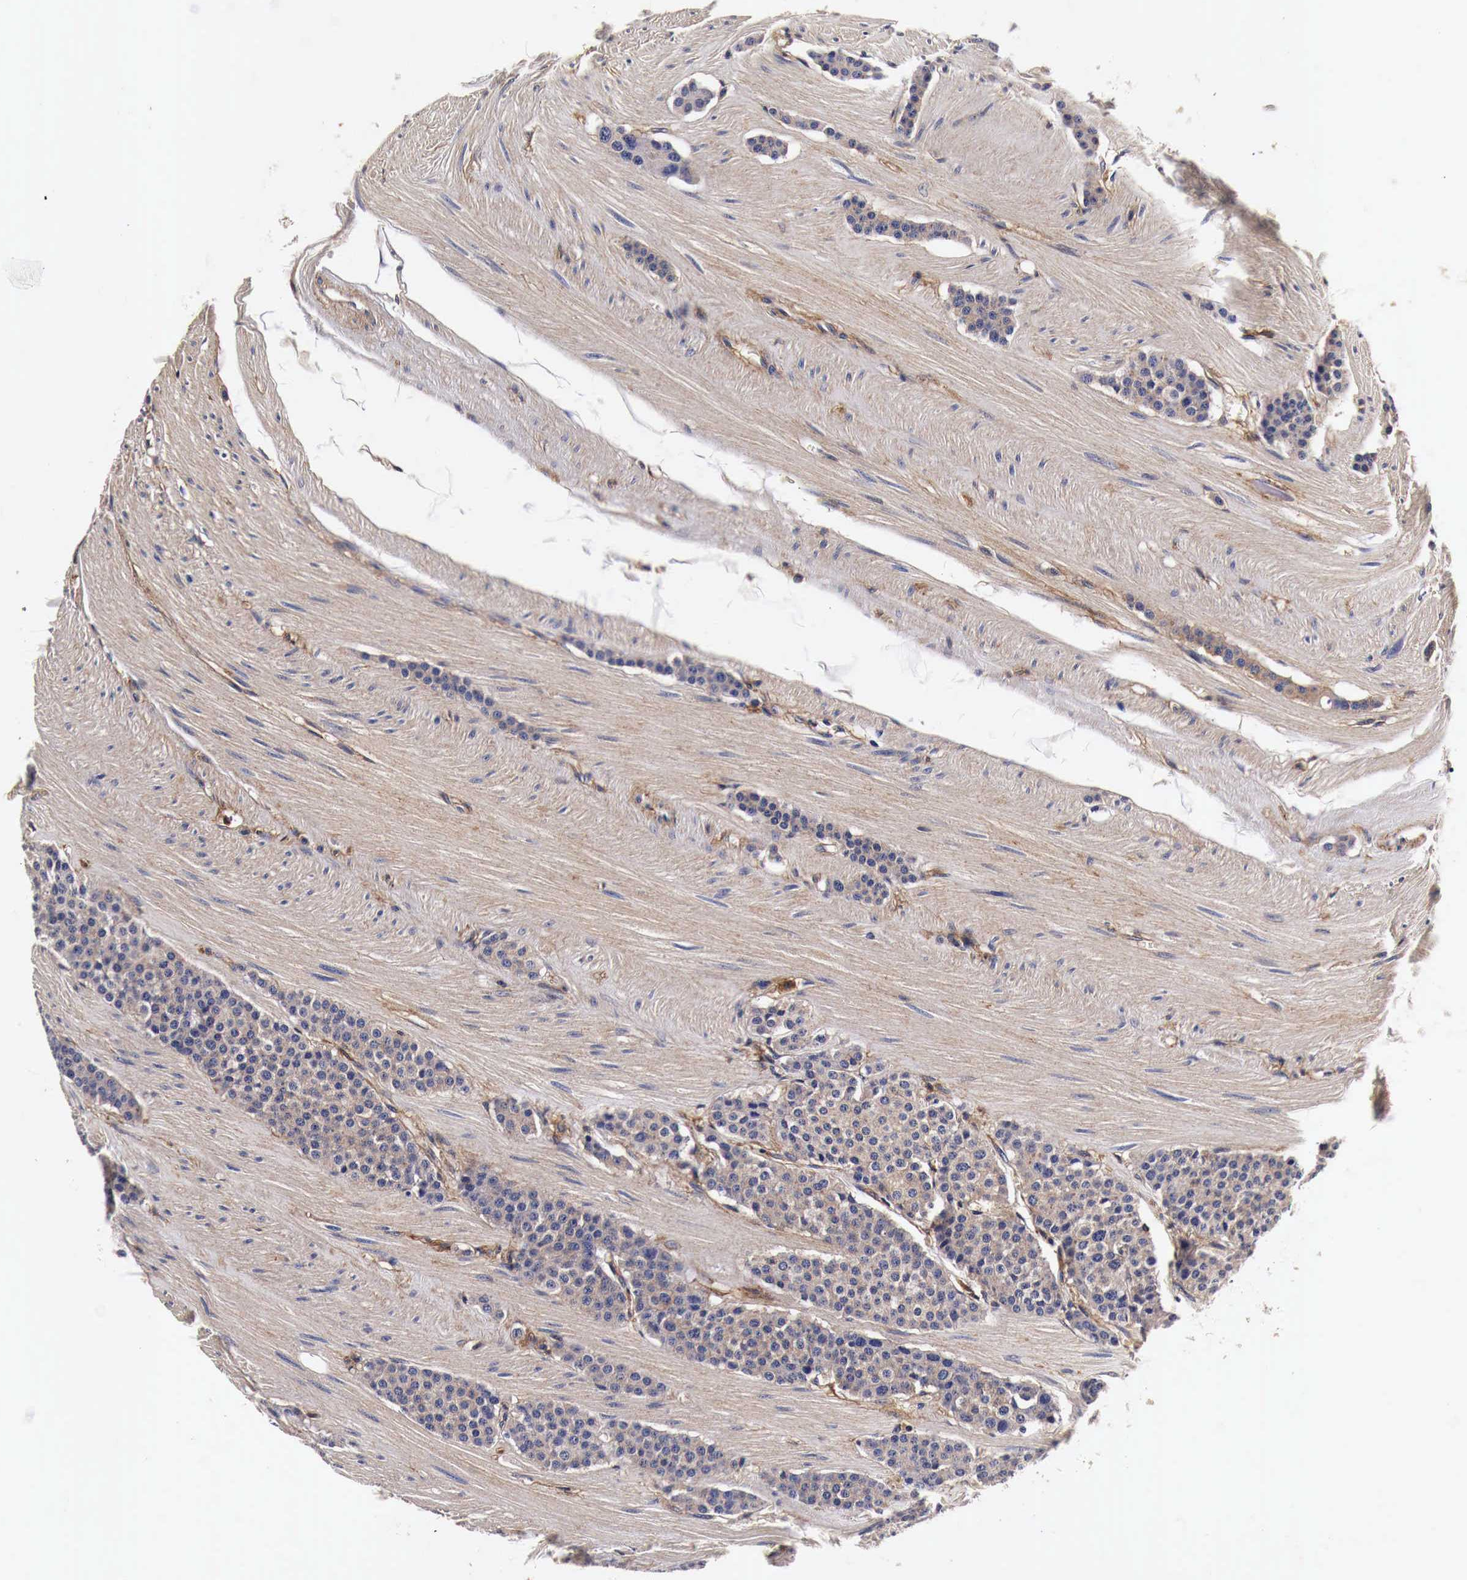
{"staining": {"intensity": "moderate", "quantity": ">75%", "location": "cytoplasmic/membranous"}, "tissue": "carcinoid", "cell_type": "Tumor cells", "image_type": "cancer", "snomed": [{"axis": "morphology", "description": "Carcinoid, malignant, NOS"}, {"axis": "topography", "description": "Small intestine"}], "caption": "This is an image of immunohistochemistry (IHC) staining of carcinoid (malignant), which shows moderate positivity in the cytoplasmic/membranous of tumor cells.", "gene": "RP2", "patient": {"sex": "male", "age": 60}}